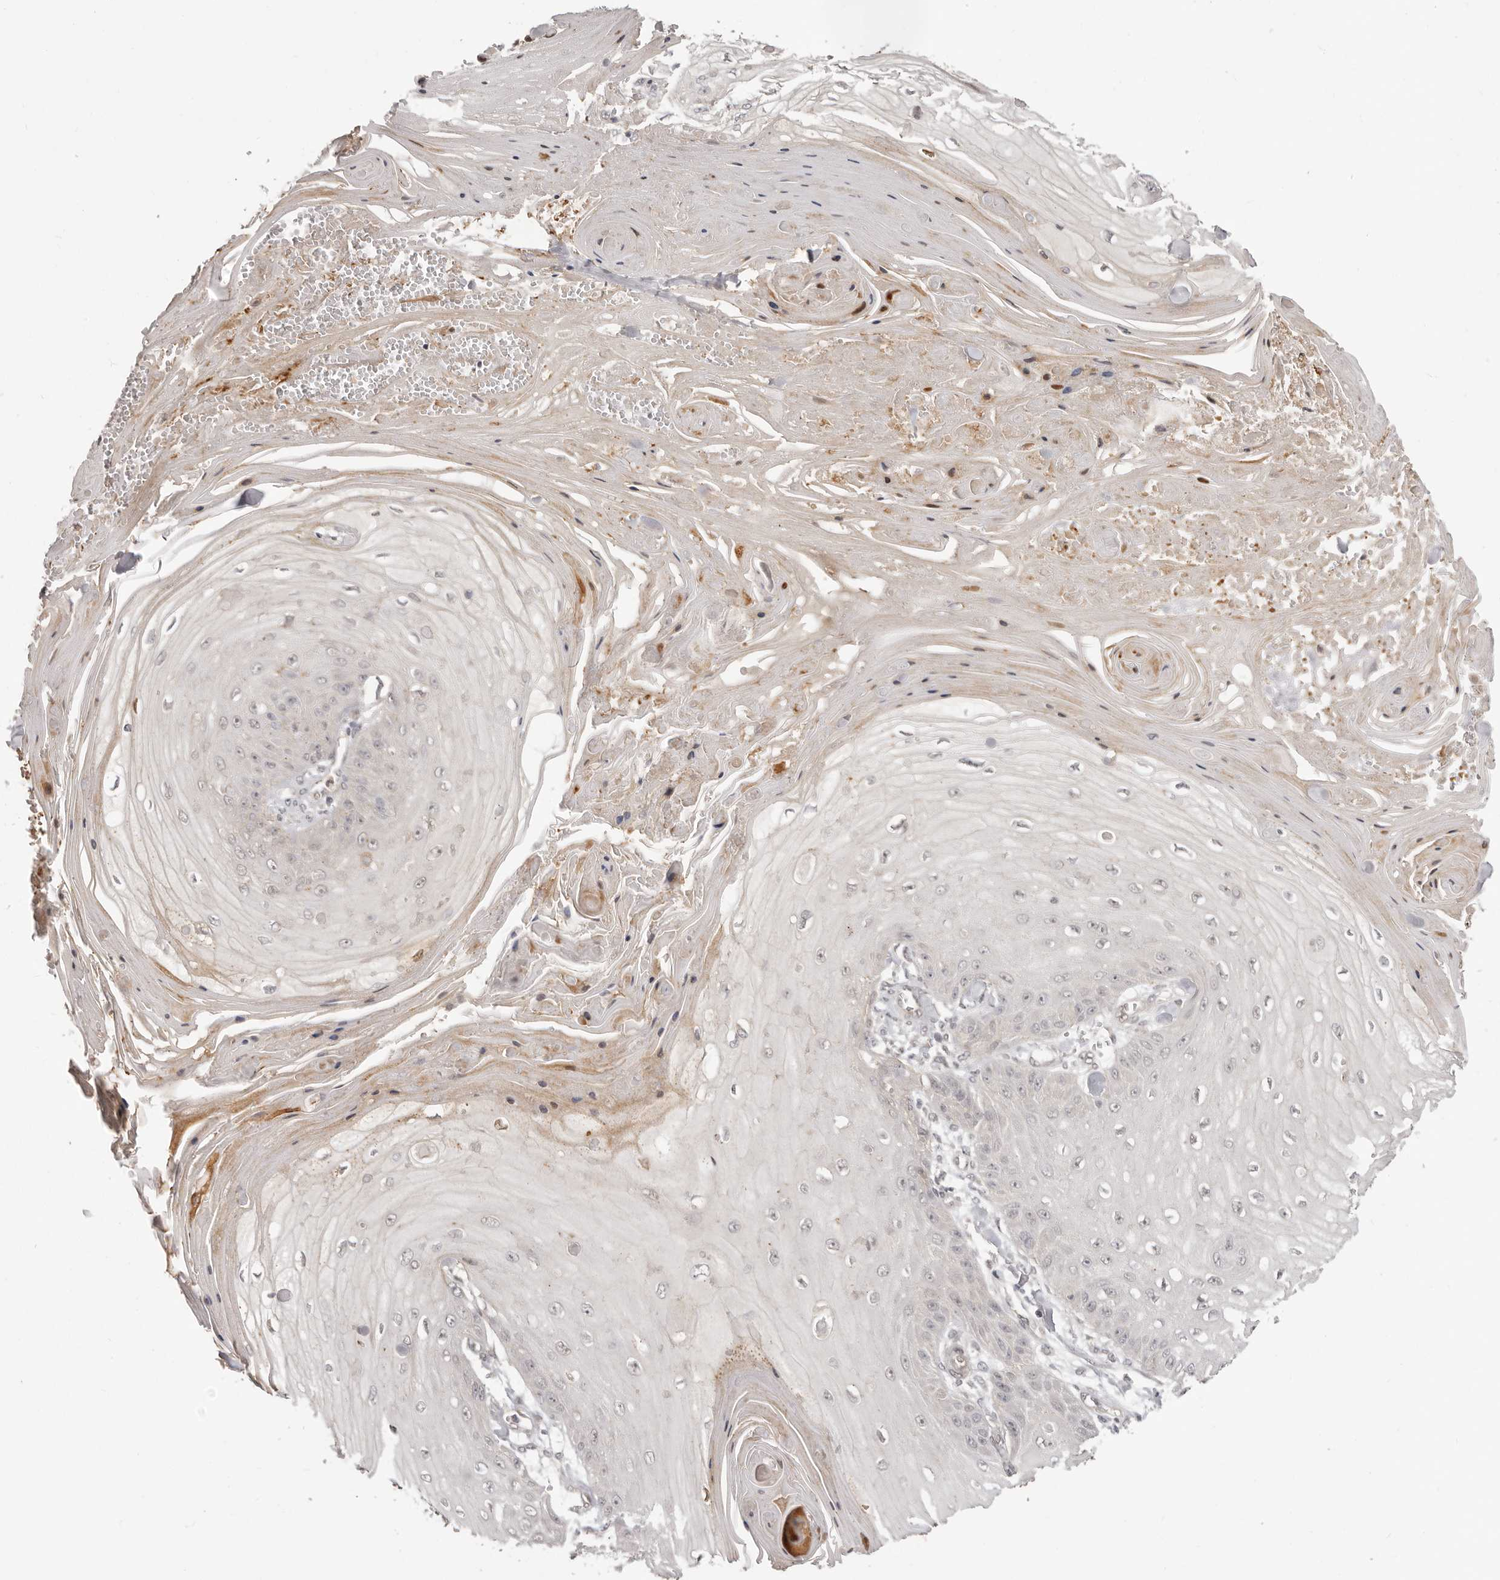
{"staining": {"intensity": "weak", "quantity": "<25%", "location": "nuclear"}, "tissue": "skin cancer", "cell_type": "Tumor cells", "image_type": "cancer", "snomed": [{"axis": "morphology", "description": "Squamous cell carcinoma, NOS"}, {"axis": "topography", "description": "Skin"}], "caption": "There is no significant staining in tumor cells of skin squamous cell carcinoma.", "gene": "RNF2", "patient": {"sex": "male", "age": 74}}